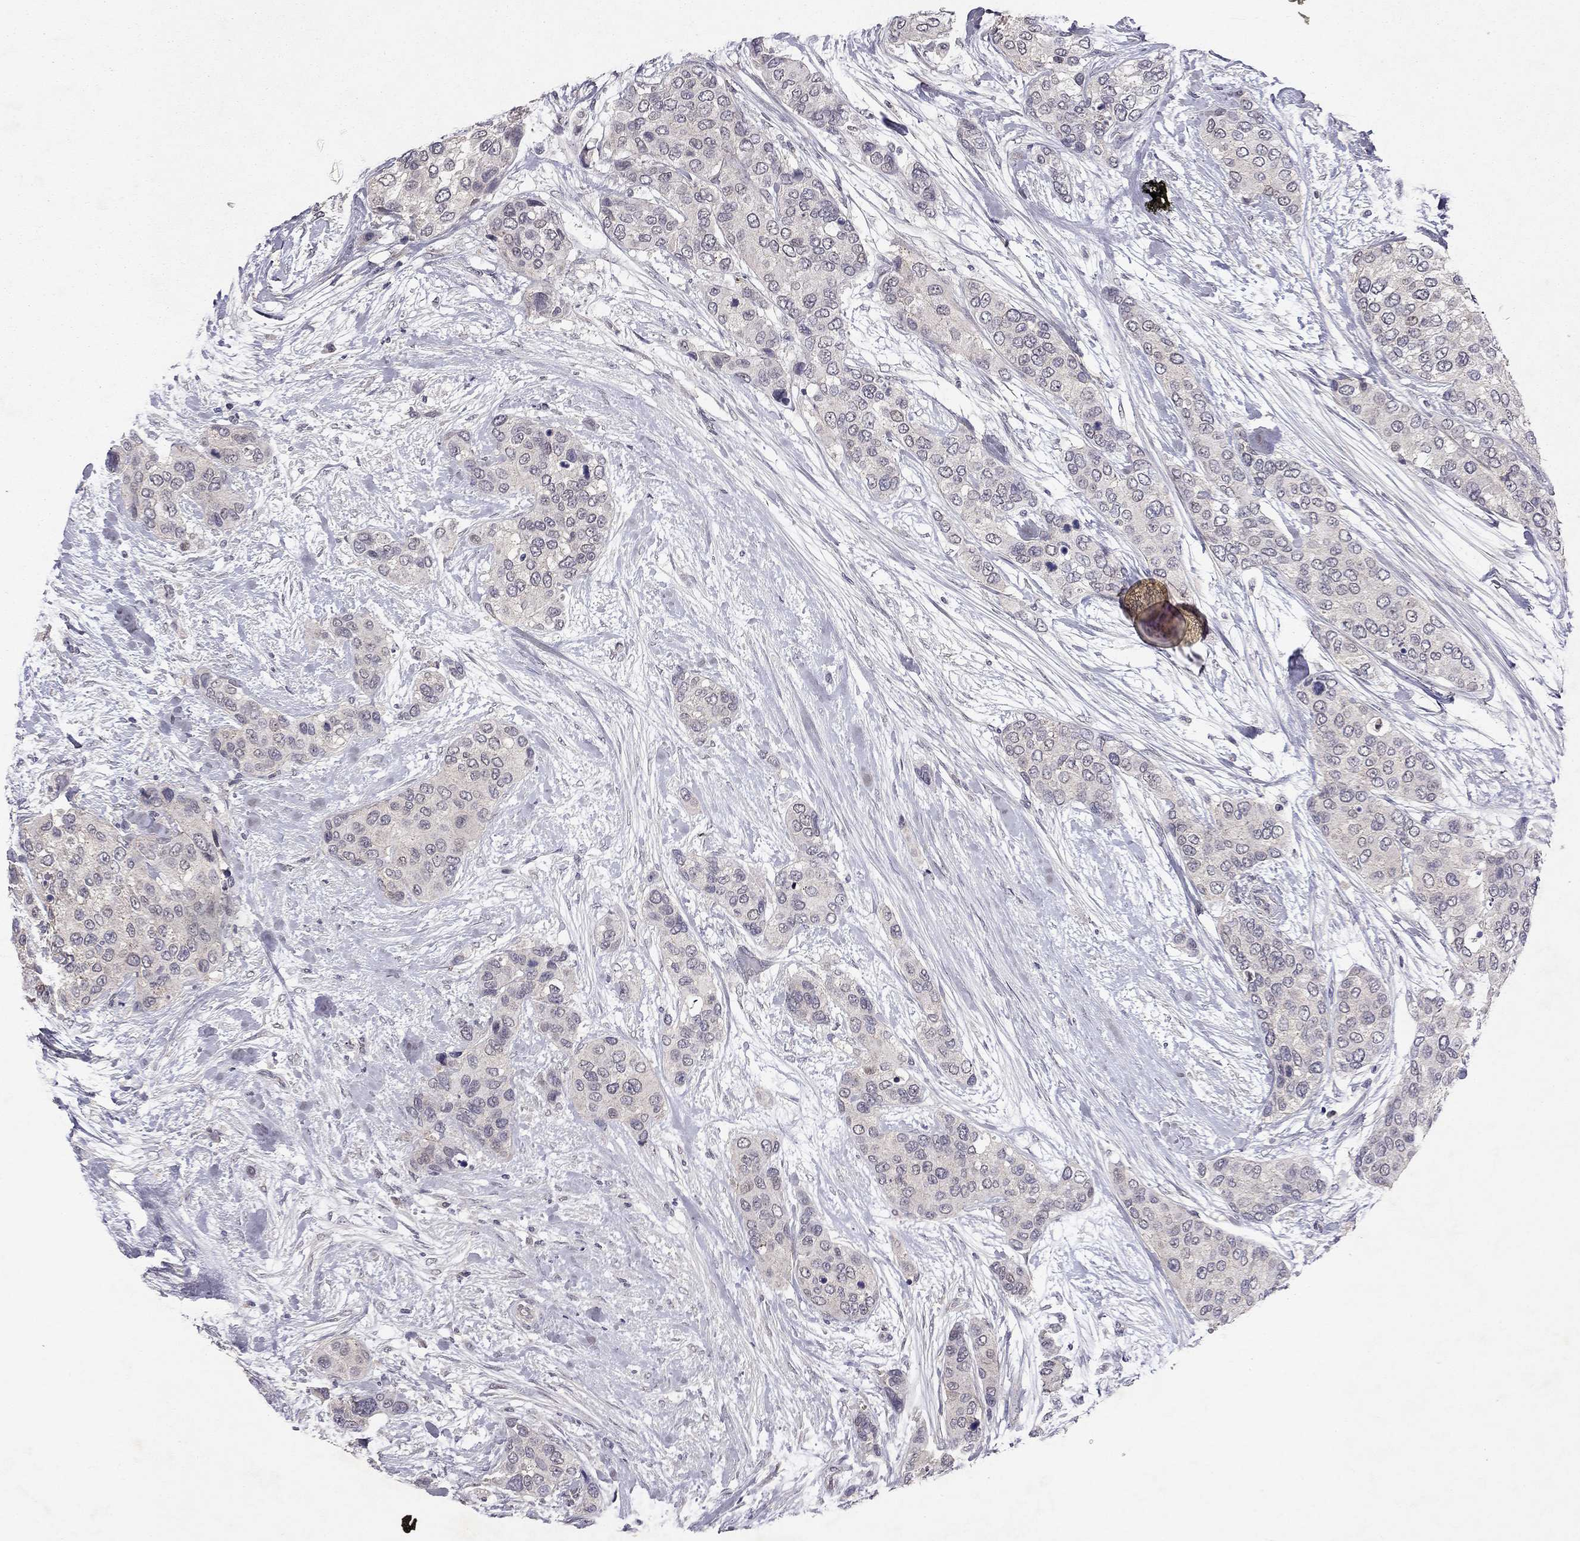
{"staining": {"intensity": "negative", "quantity": "none", "location": "none"}, "tissue": "urothelial cancer", "cell_type": "Tumor cells", "image_type": "cancer", "snomed": [{"axis": "morphology", "description": "Urothelial carcinoma, High grade"}, {"axis": "topography", "description": "Urinary bladder"}], "caption": "Tumor cells show no significant protein staining in urothelial cancer. The staining is performed using DAB brown chromogen with nuclei counter-stained in using hematoxylin.", "gene": "ESR2", "patient": {"sex": "male", "age": 77}}